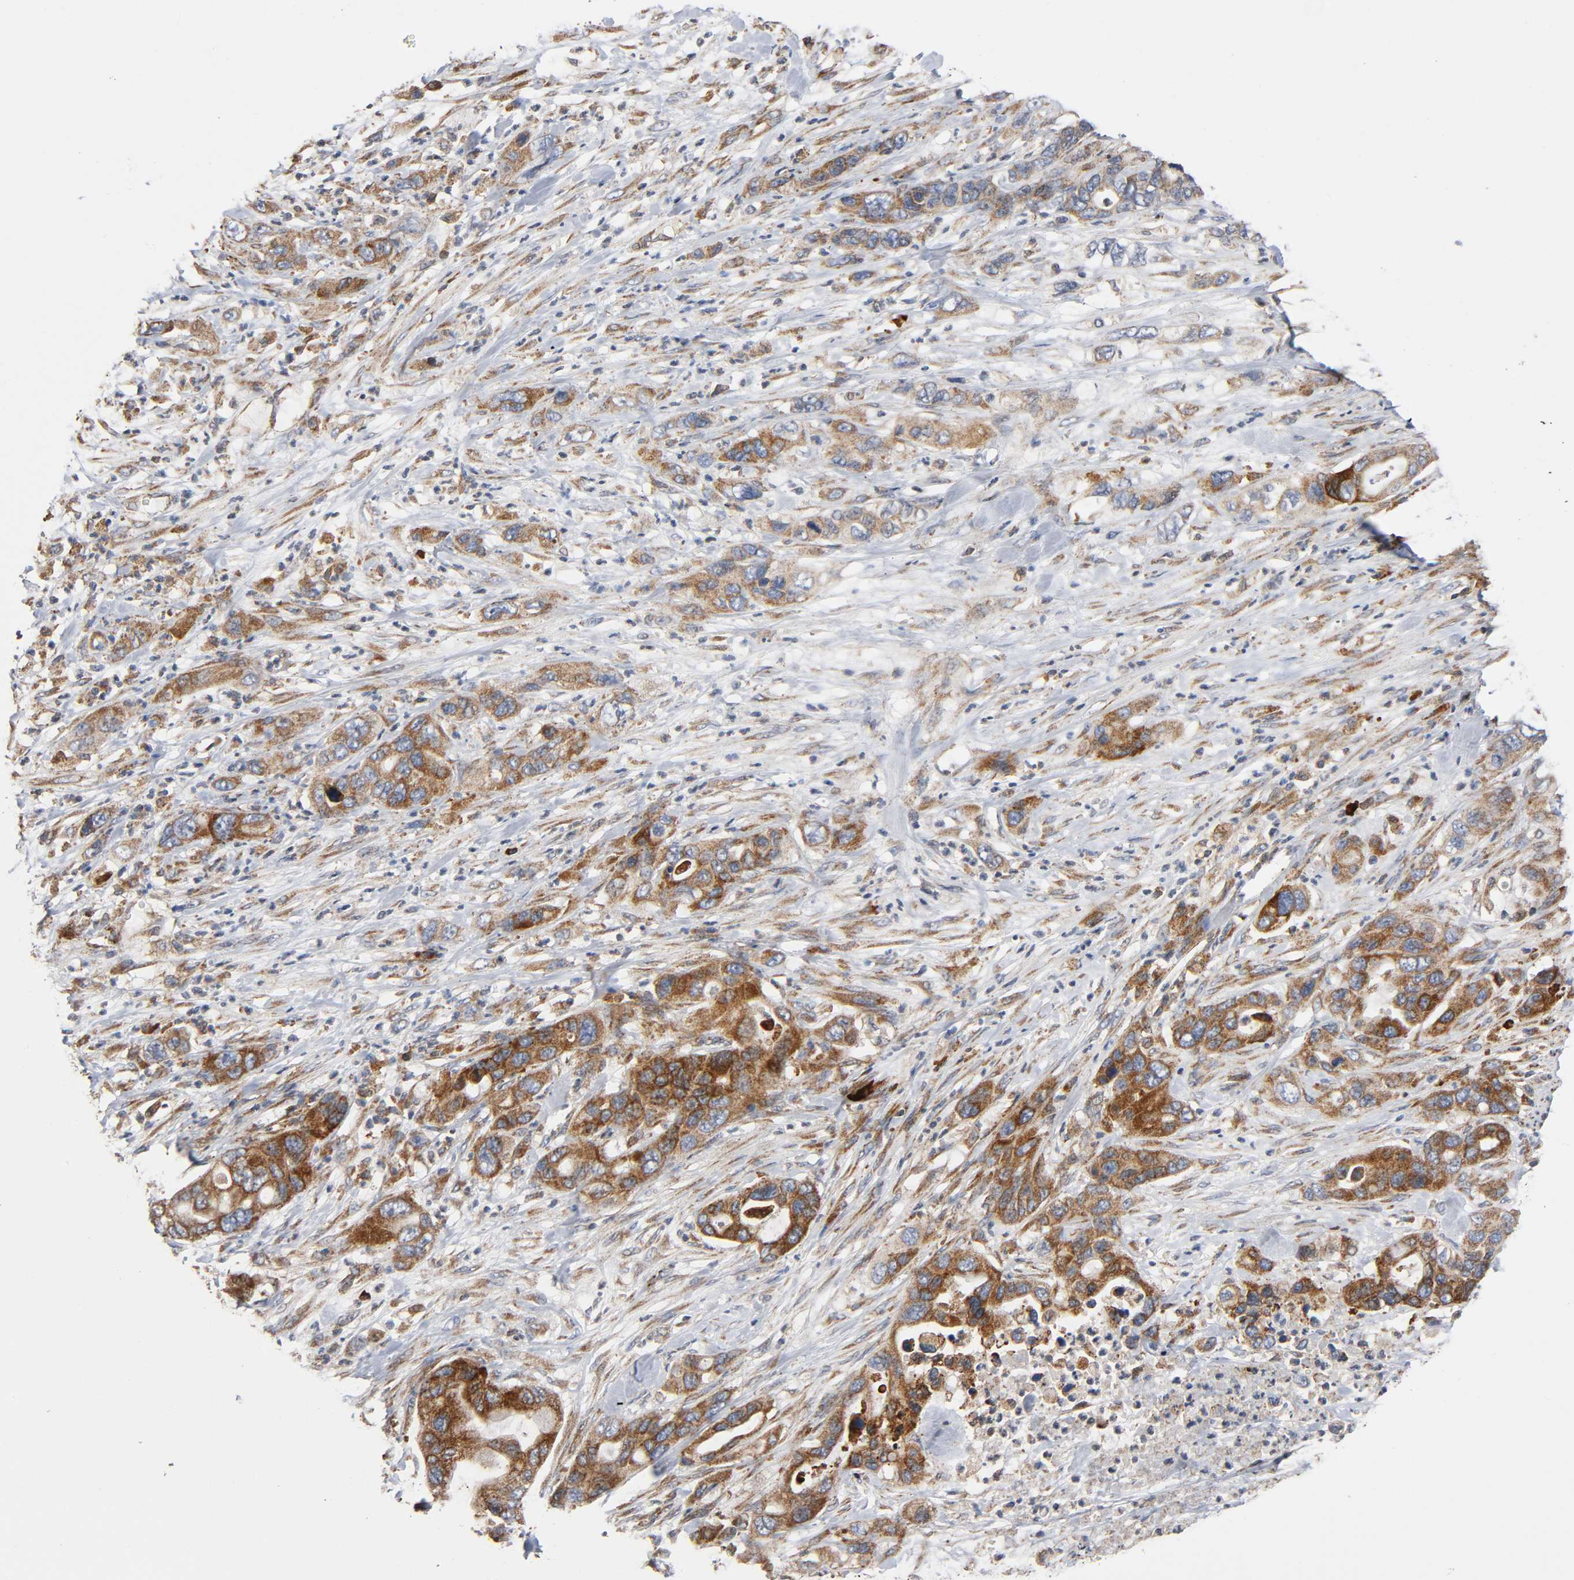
{"staining": {"intensity": "moderate", "quantity": "25%-75%", "location": "cytoplasmic/membranous"}, "tissue": "pancreatic cancer", "cell_type": "Tumor cells", "image_type": "cancer", "snomed": [{"axis": "morphology", "description": "Adenocarcinoma, NOS"}, {"axis": "topography", "description": "Pancreas"}], "caption": "An image of human adenocarcinoma (pancreatic) stained for a protein displays moderate cytoplasmic/membranous brown staining in tumor cells.", "gene": "MAP3K1", "patient": {"sex": "female", "age": 71}}